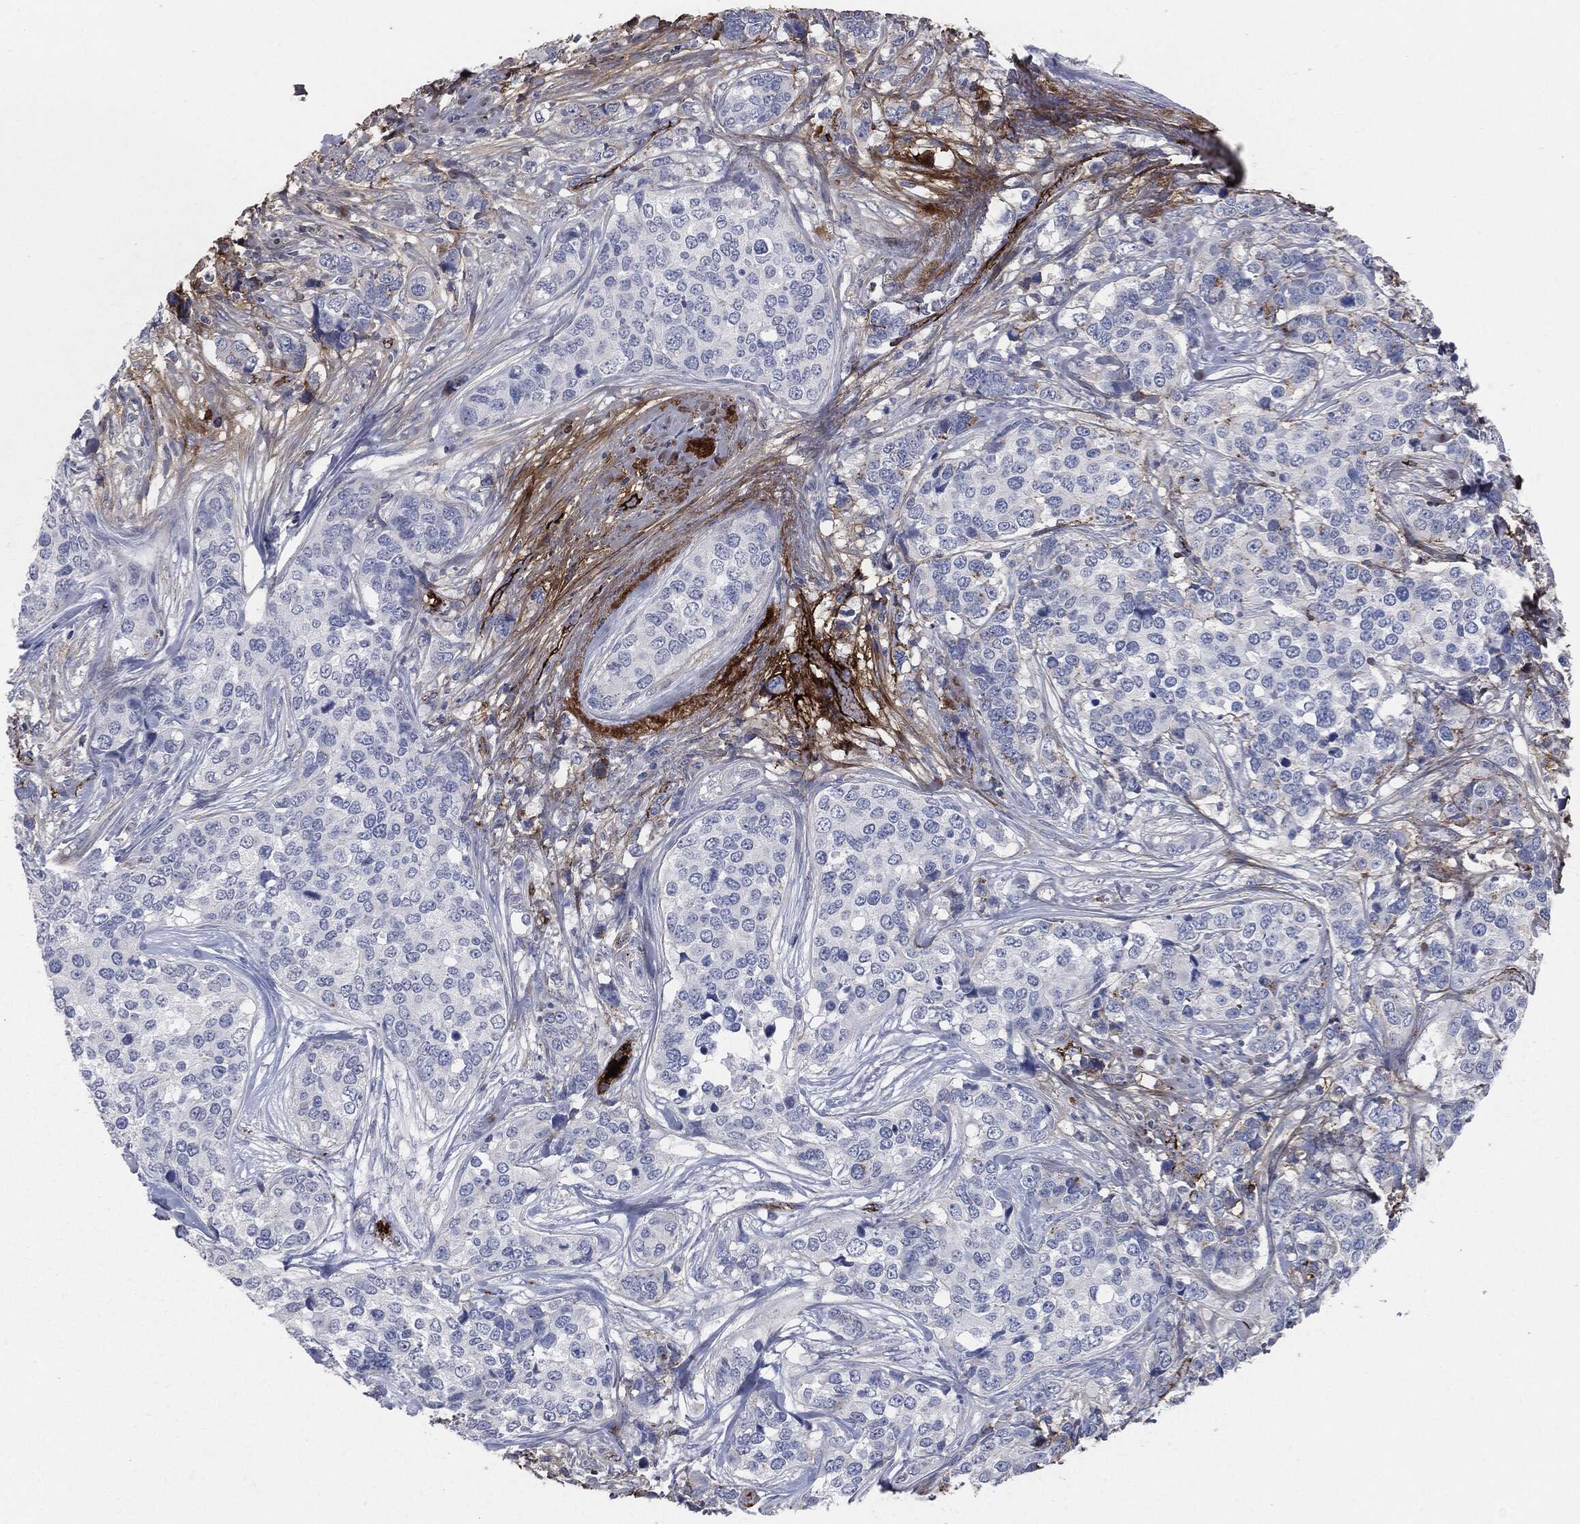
{"staining": {"intensity": "negative", "quantity": "none", "location": "none"}, "tissue": "breast cancer", "cell_type": "Tumor cells", "image_type": "cancer", "snomed": [{"axis": "morphology", "description": "Lobular carcinoma"}, {"axis": "topography", "description": "Breast"}], "caption": "High magnification brightfield microscopy of breast cancer (lobular carcinoma) stained with DAB (3,3'-diaminobenzidine) (brown) and counterstained with hematoxylin (blue): tumor cells show no significant positivity.", "gene": "APOB", "patient": {"sex": "female", "age": 59}}